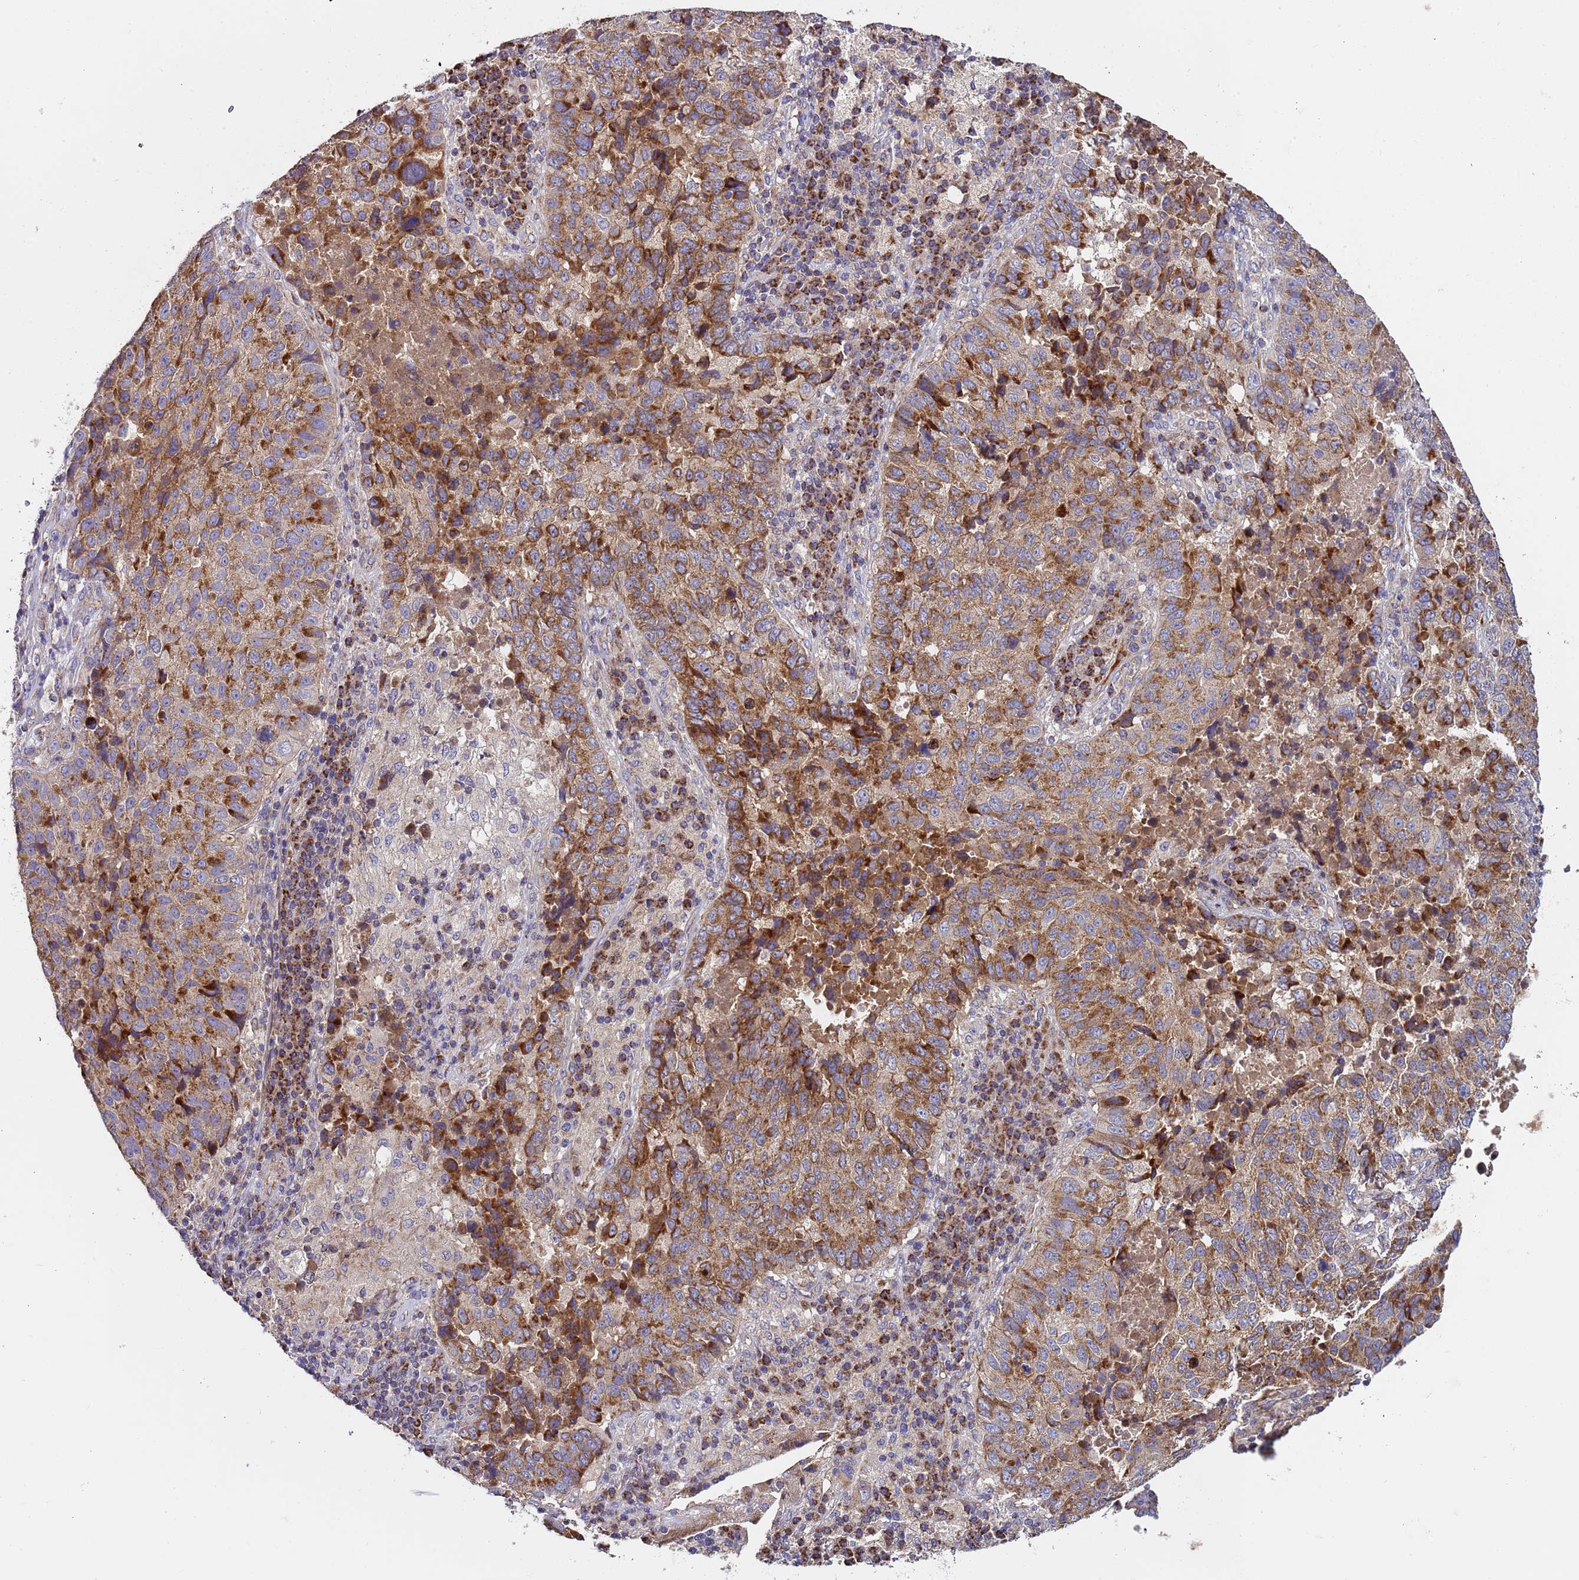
{"staining": {"intensity": "moderate", "quantity": ">75%", "location": "cytoplasmic/membranous"}, "tissue": "lung cancer", "cell_type": "Tumor cells", "image_type": "cancer", "snomed": [{"axis": "morphology", "description": "Squamous cell carcinoma, NOS"}, {"axis": "topography", "description": "Lung"}], "caption": "Protein analysis of lung cancer (squamous cell carcinoma) tissue demonstrates moderate cytoplasmic/membranous expression in about >75% of tumor cells.", "gene": "TMEM126A", "patient": {"sex": "male", "age": 73}}